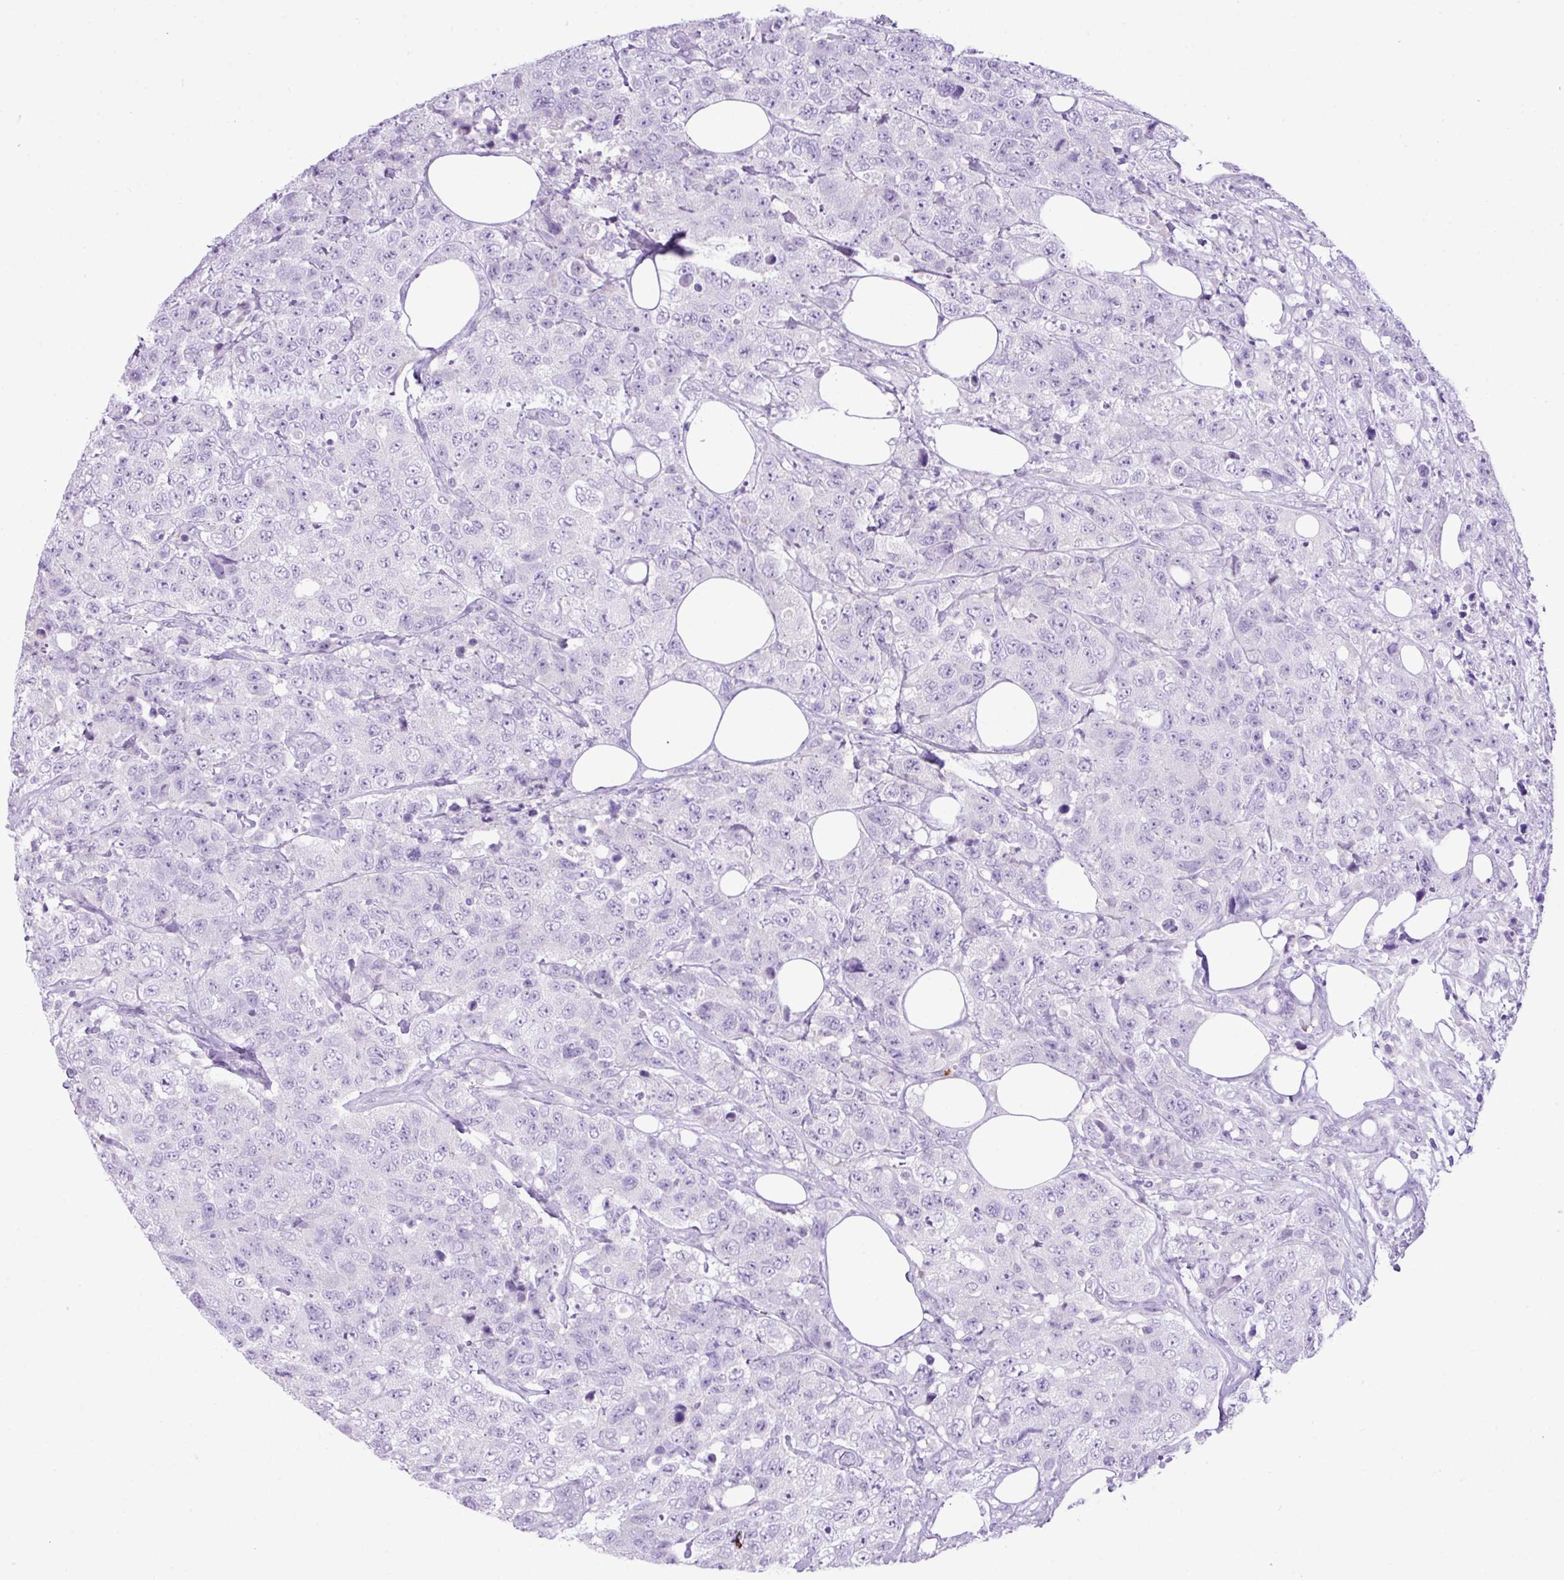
{"staining": {"intensity": "negative", "quantity": "none", "location": "none"}, "tissue": "urothelial cancer", "cell_type": "Tumor cells", "image_type": "cancer", "snomed": [{"axis": "morphology", "description": "Urothelial carcinoma, High grade"}, {"axis": "topography", "description": "Urinary bladder"}], "caption": "A photomicrograph of human urothelial carcinoma (high-grade) is negative for staining in tumor cells.", "gene": "HTR3E", "patient": {"sex": "female", "age": 78}}